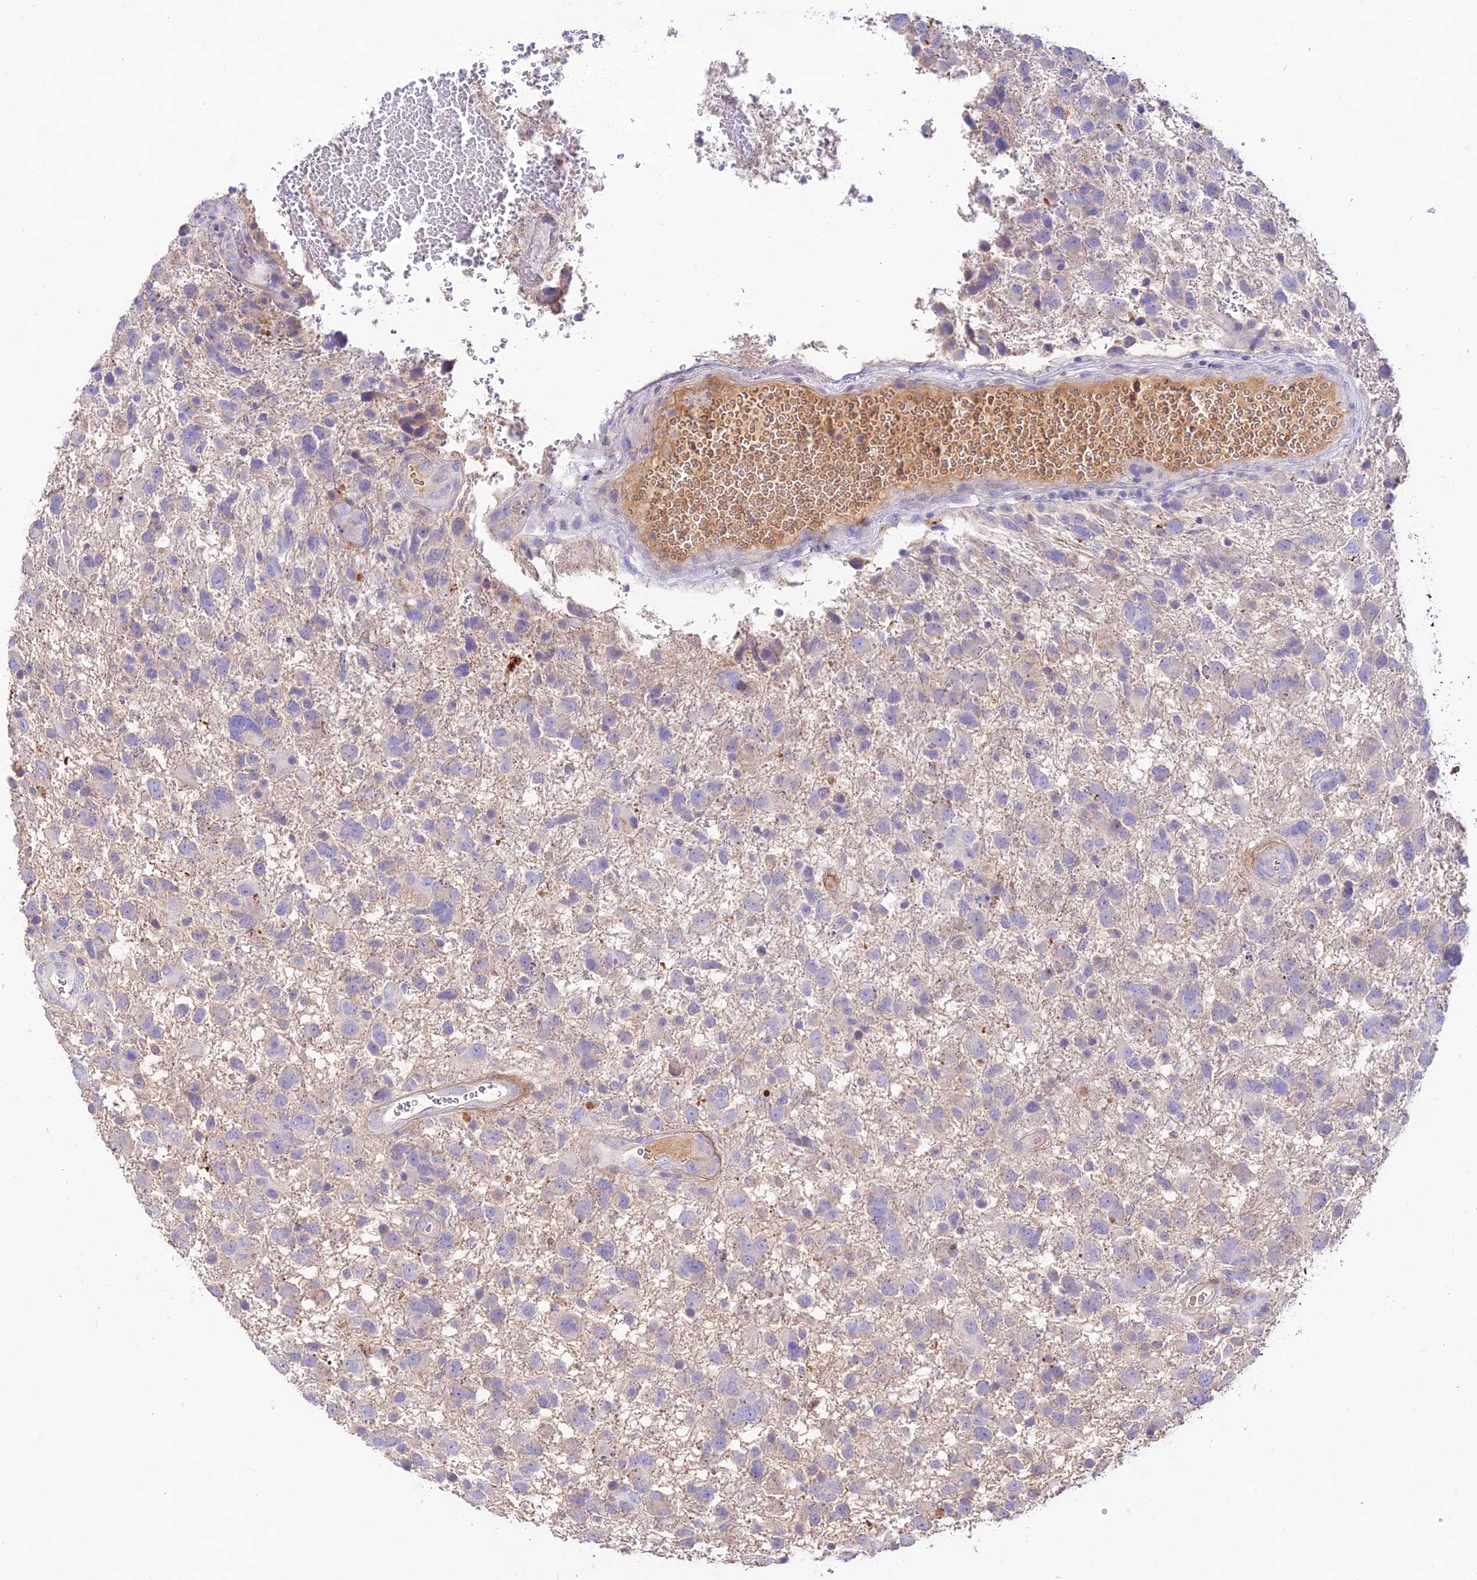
{"staining": {"intensity": "negative", "quantity": "none", "location": "none"}, "tissue": "glioma", "cell_type": "Tumor cells", "image_type": "cancer", "snomed": [{"axis": "morphology", "description": "Glioma, malignant, High grade"}, {"axis": "topography", "description": "Brain"}], "caption": "Protein analysis of malignant high-grade glioma shows no significant positivity in tumor cells. The staining is performed using DAB brown chromogen with nuclei counter-stained in using hematoxylin.", "gene": "NLRP9", "patient": {"sex": "male", "age": 61}}